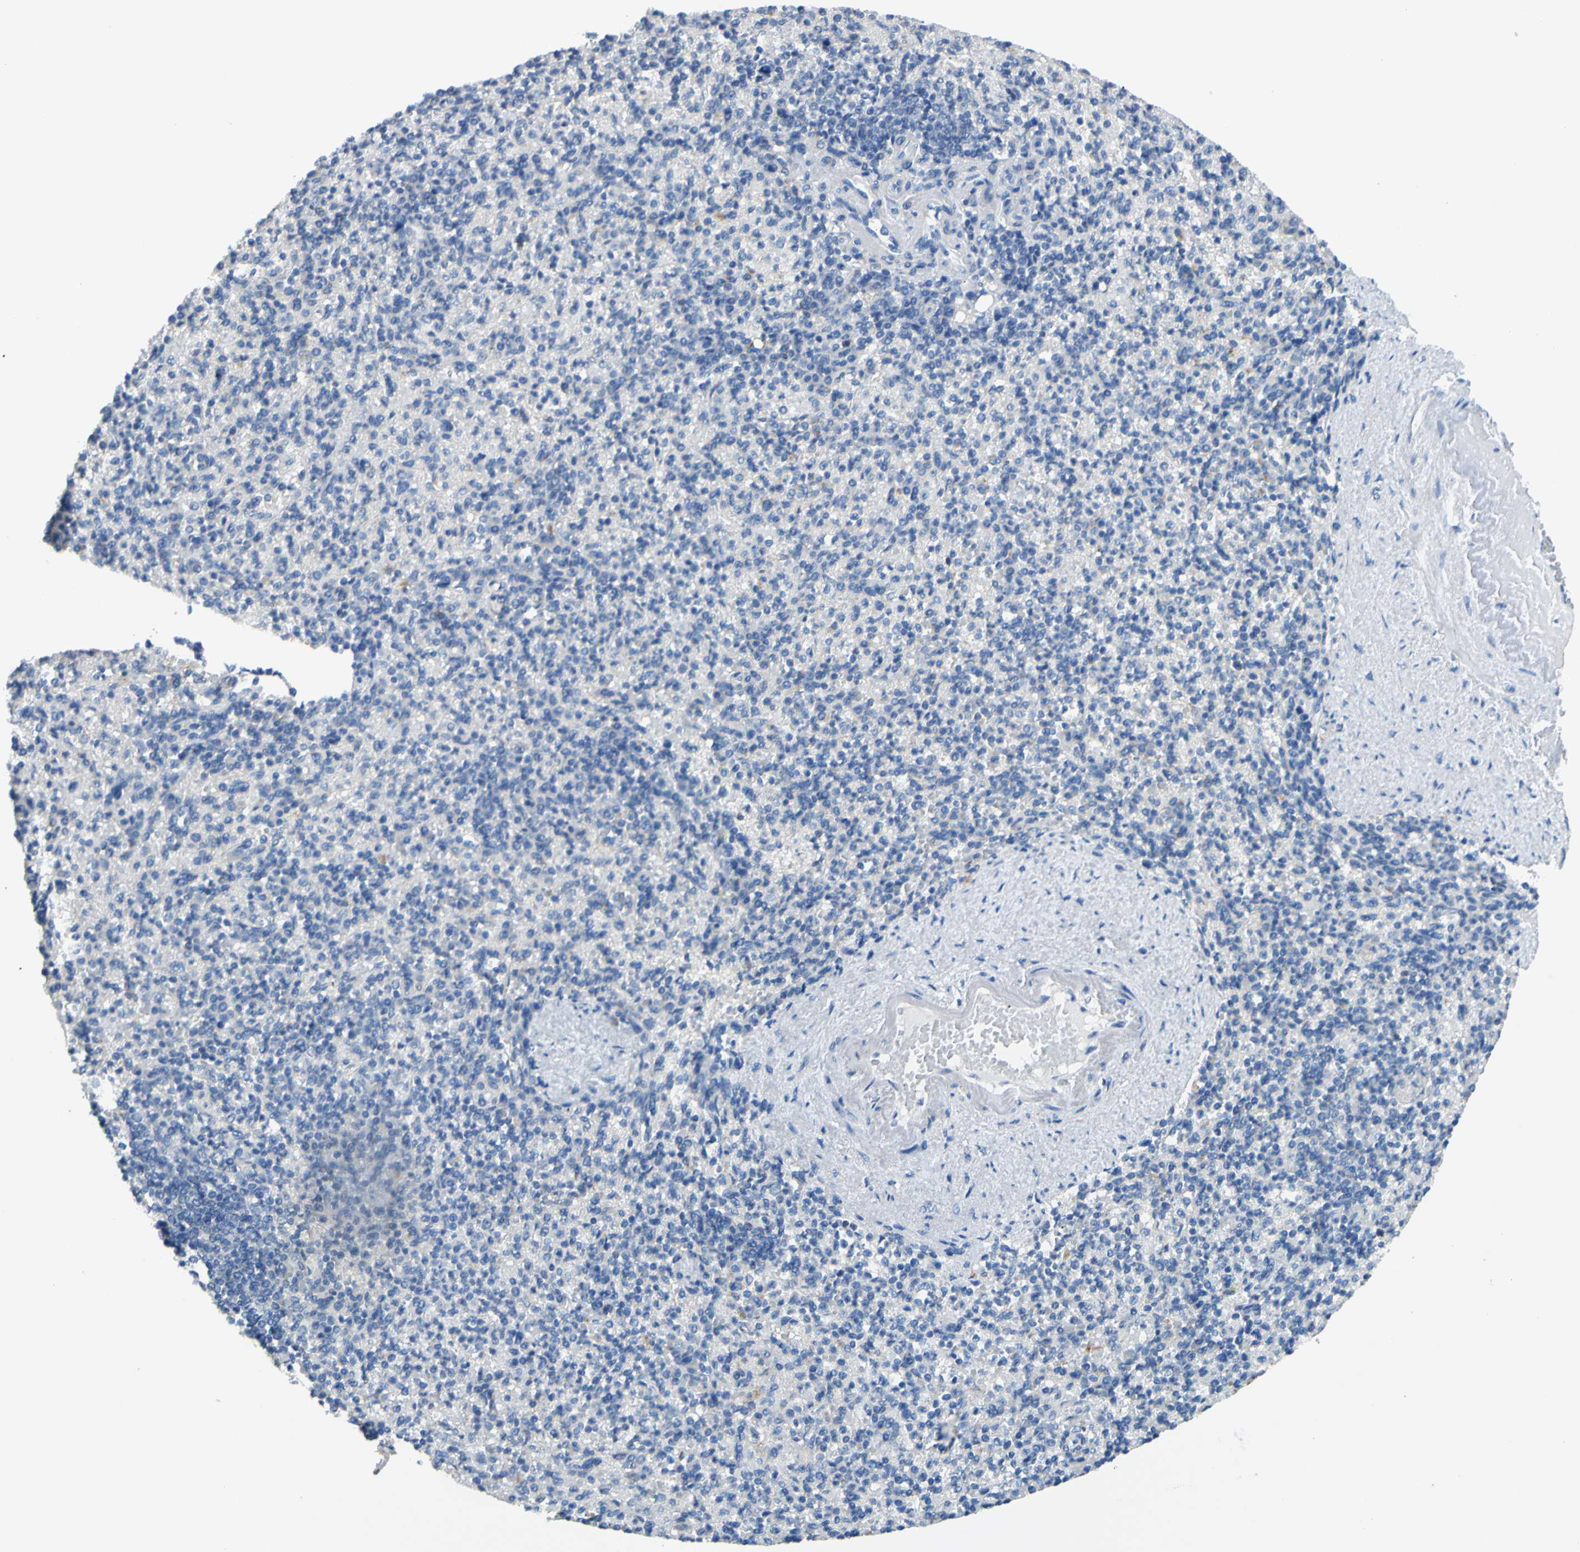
{"staining": {"intensity": "weak", "quantity": "<25%", "location": "cytoplasmic/membranous"}, "tissue": "spleen", "cell_type": "Cells in red pulp", "image_type": "normal", "snomed": [{"axis": "morphology", "description": "Normal tissue, NOS"}, {"axis": "topography", "description": "Spleen"}], "caption": "Human spleen stained for a protein using IHC reveals no staining in cells in red pulp.", "gene": "CDH10", "patient": {"sex": "female", "age": 74}}